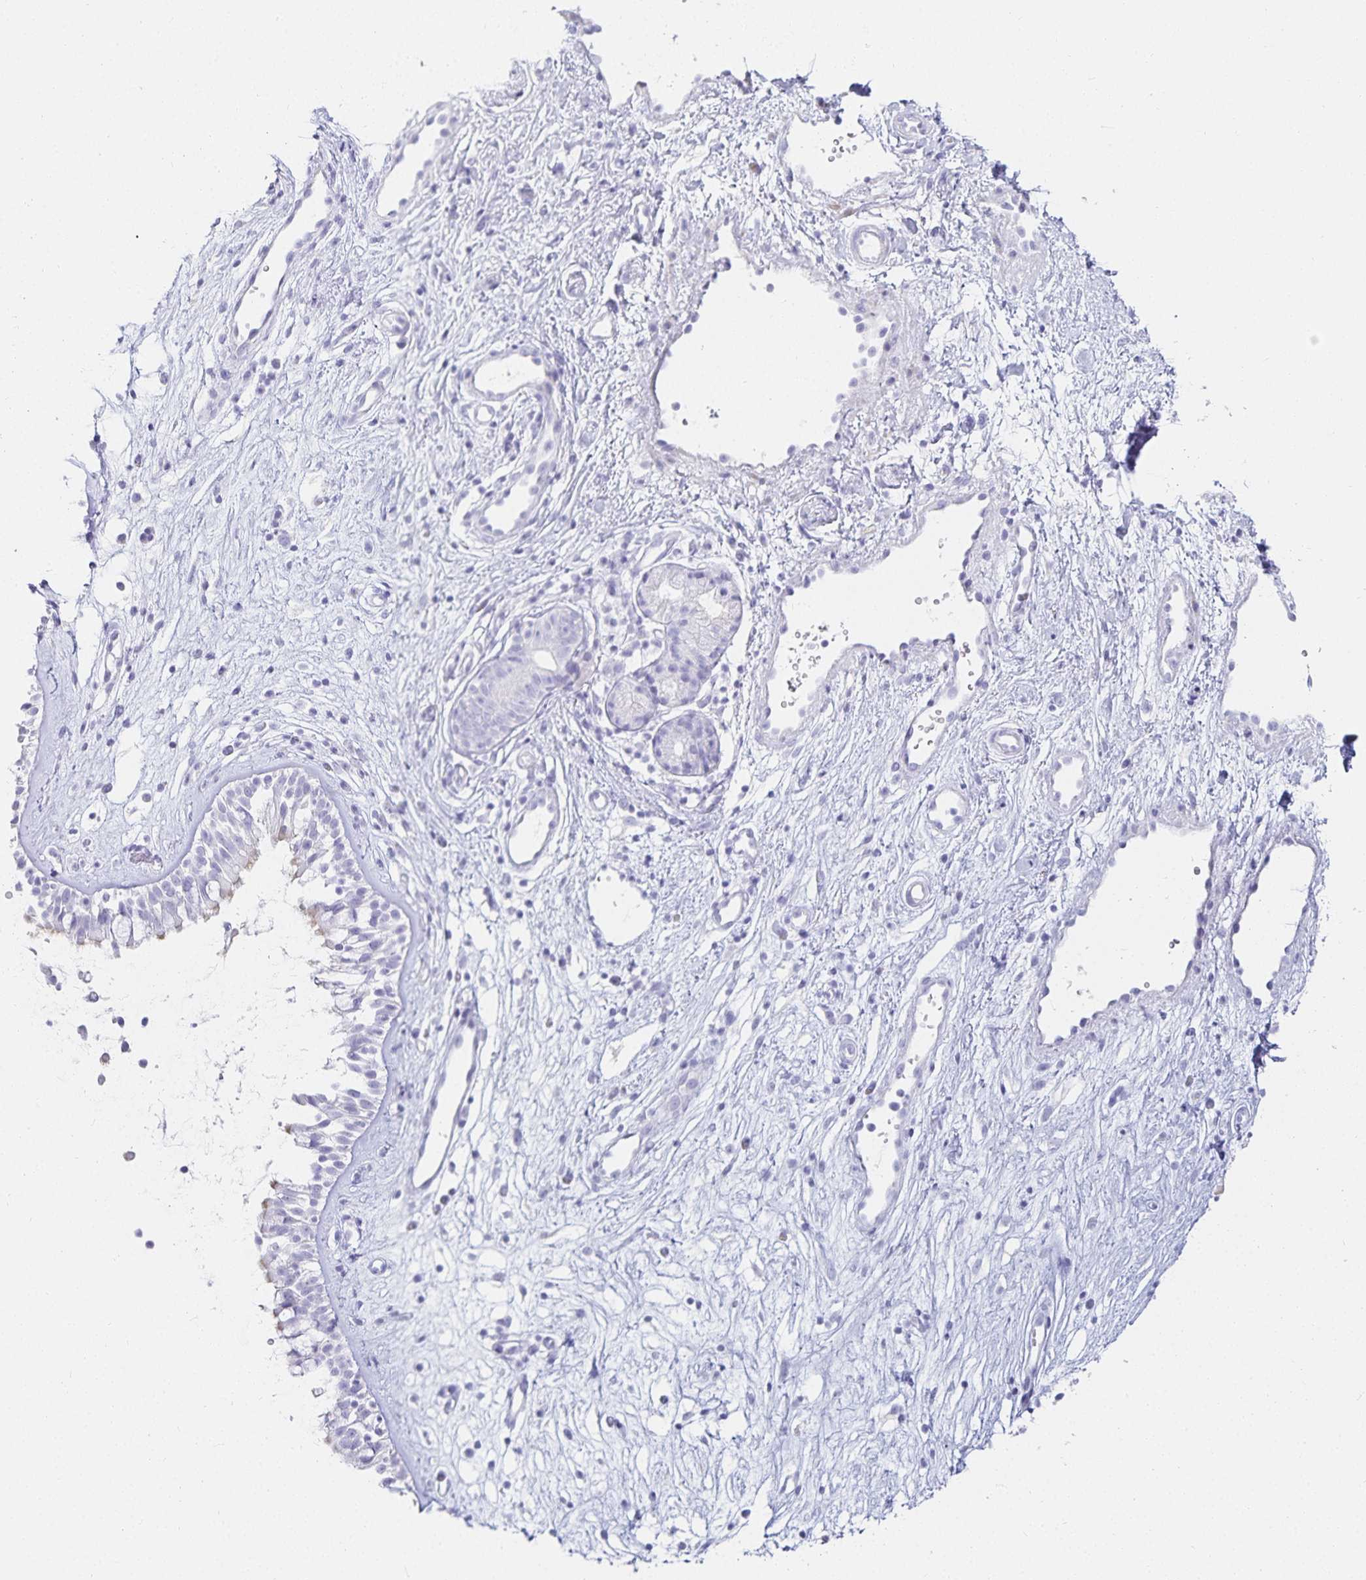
{"staining": {"intensity": "negative", "quantity": "none", "location": "none"}, "tissue": "nasopharynx", "cell_type": "Respiratory epithelial cells", "image_type": "normal", "snomed": [{"axis": "morphology", "description": "Normal tissue, NOS"}, {"axis": "topography", "description": "Nasopharynx"}], "caption": "This is a image of immunohistochemistry (IHC) staining of normal nasopharynx, which shows no positivity in respiratory epithelial cells.", "gene": "GP2", "patient": {"sex": "male", "age": 32}}